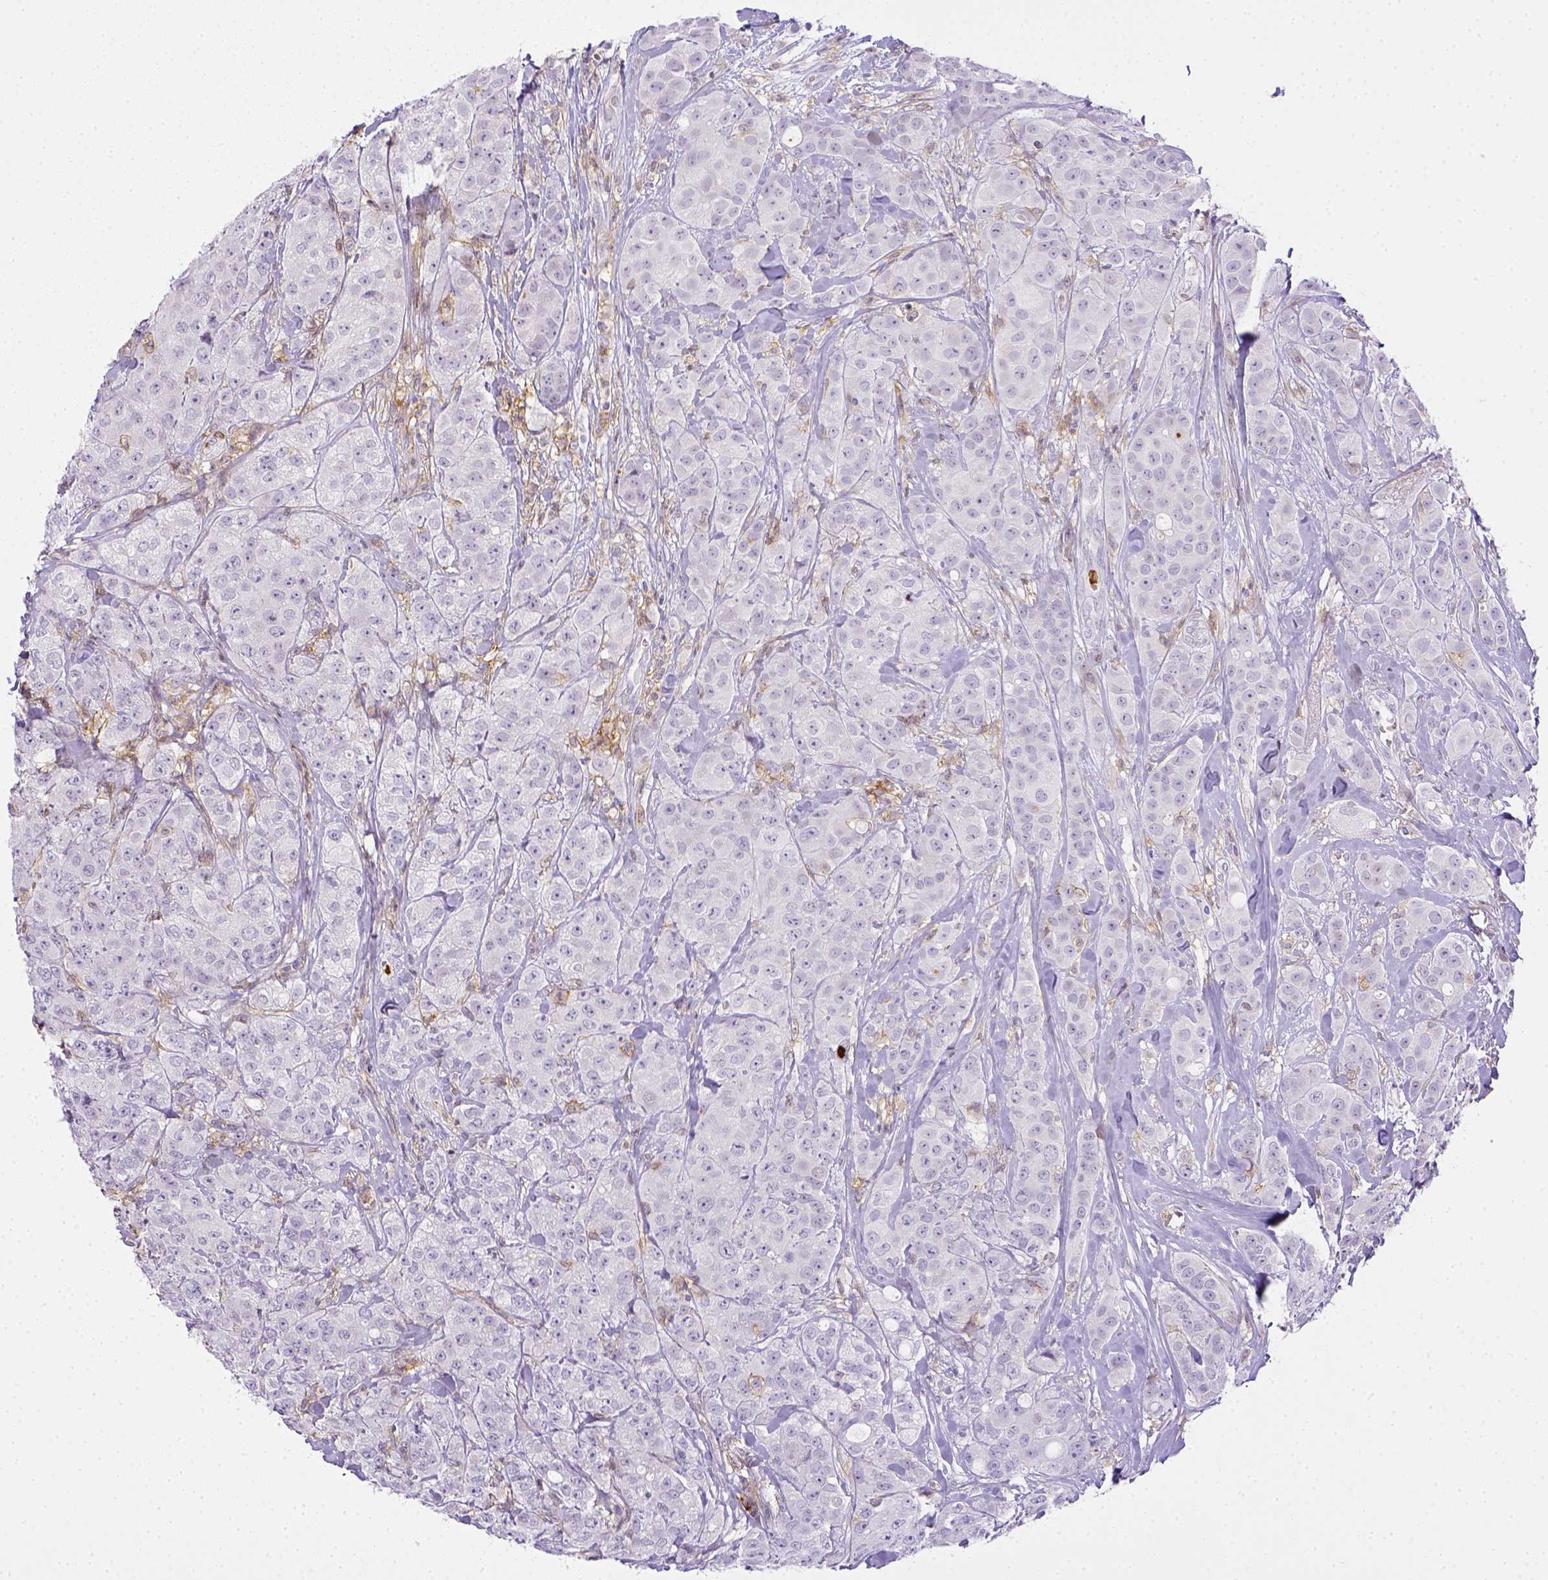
{"staining": {"intensity": "negative", "quantity": "none", "location": "none"}, "tissue": "breast cancer", "cell_type": "Tumor cells", "image_type": "cancer", "snomed": [{"axis": "morphology", "description": "Duct carcinoma"}, {"axis": "topography", "description": "Breast"}], "caption": "IHC of breast cancer (intraductal carcinoma) exhibits no expression in tumor cells. (Brightfield microscopy of DAB immunohistochemistry (IHC) at high magnification).", "gene": "ITGAM", "patient": {"sex": "female", "age": 43}}